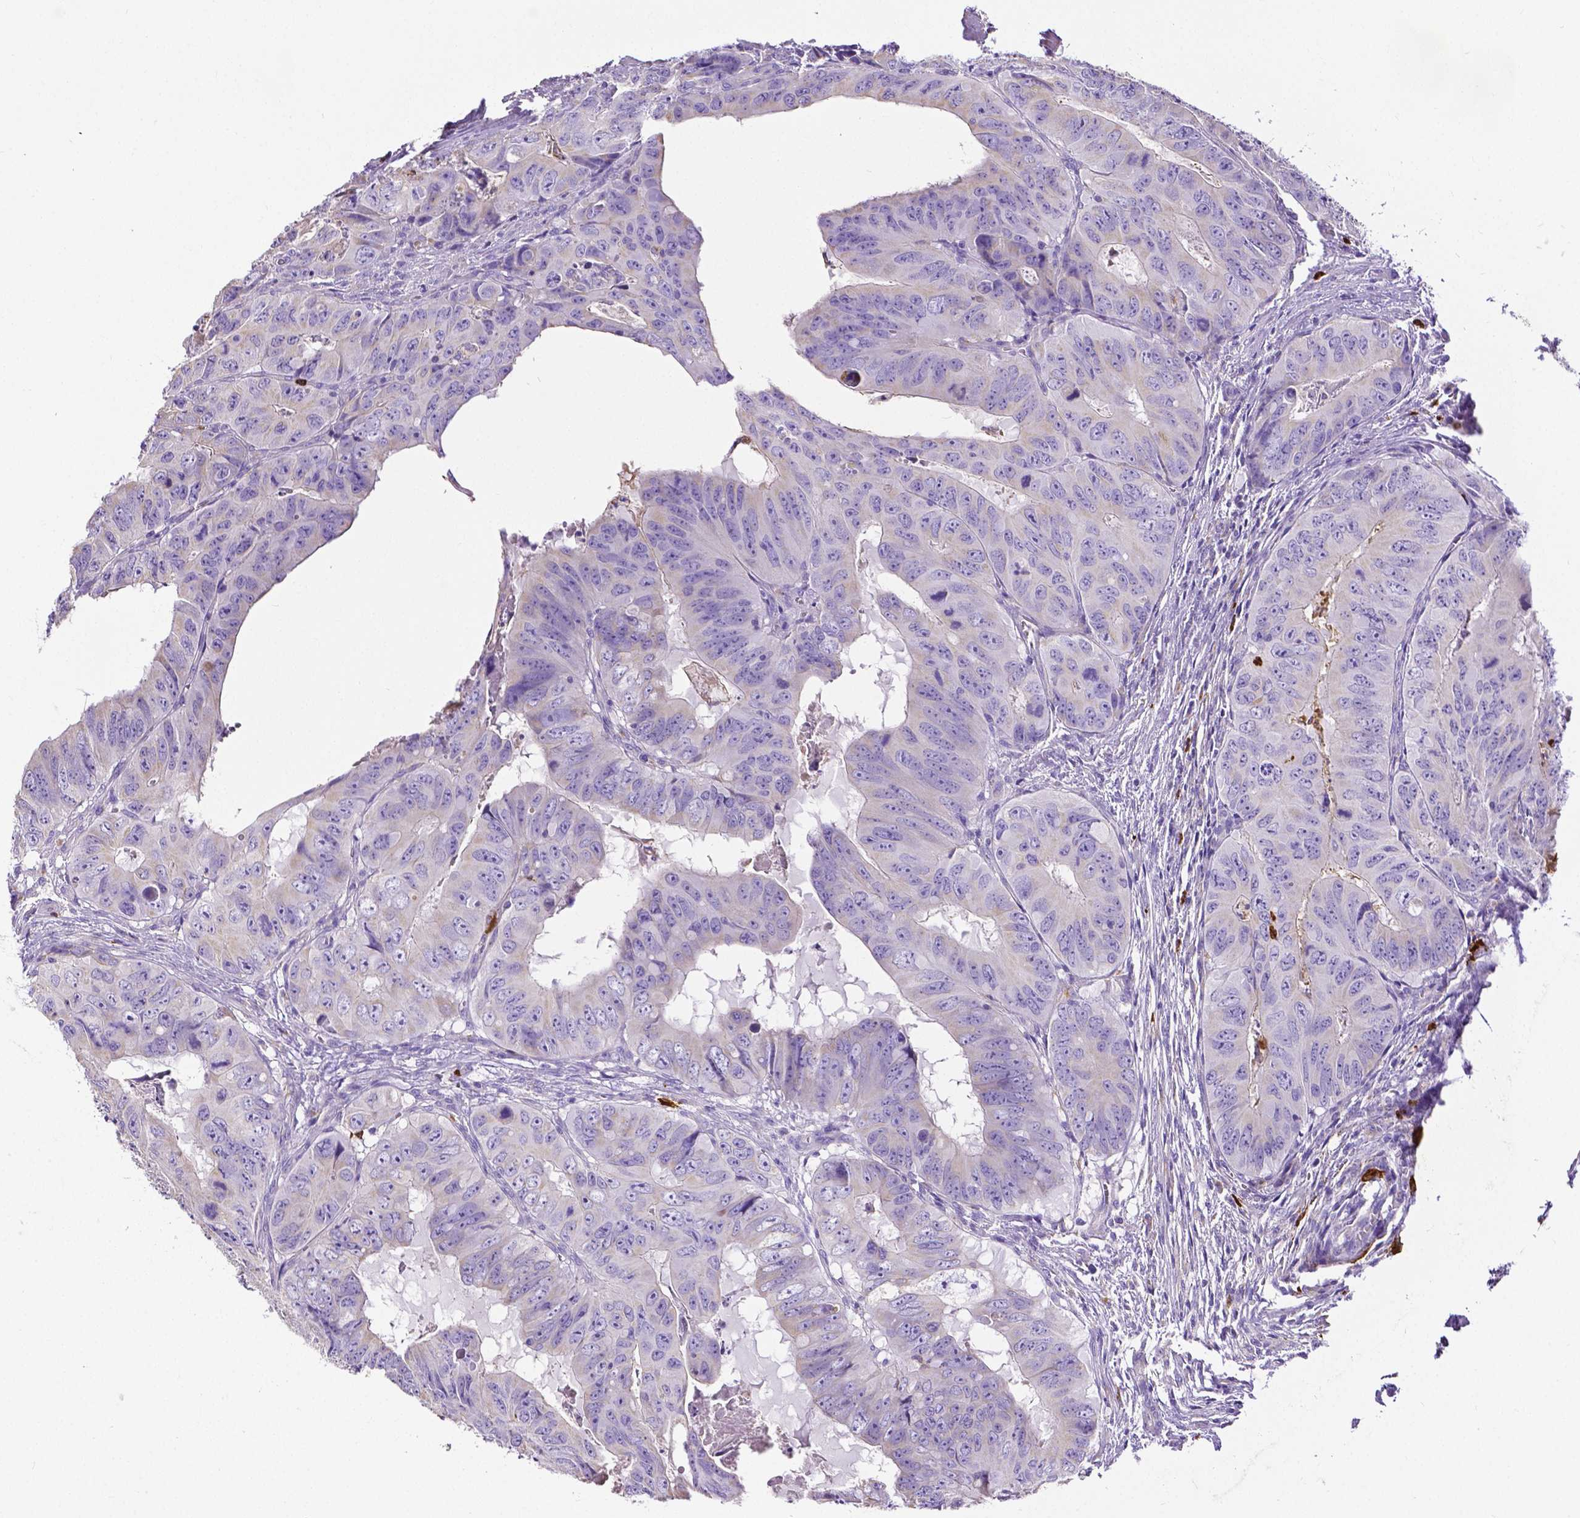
{"staining": {"intensity": "negative", "quantity": "none", "location": "none"}, "tissue": "colorectal cancer", "cell_type": "Tumor cells", "image_type": "cancer", "snomed": [{"axis": "morphology", "description": "Adenocarcinoma, NOS"}, {"axis": "topography", "description": "Colon"}], "caption": "DAB (3,3'-diaminobenzidine) immunohistochemical staining of human colorectal cancer reveals no significant staining in tumor cells. (Stains: DAB IHC with hematoxylin counter stain, Microscopy: brightfield microscopy at high magnification).", "gene": "MMP9", "patient": {"sex": "male", "age": 79}}